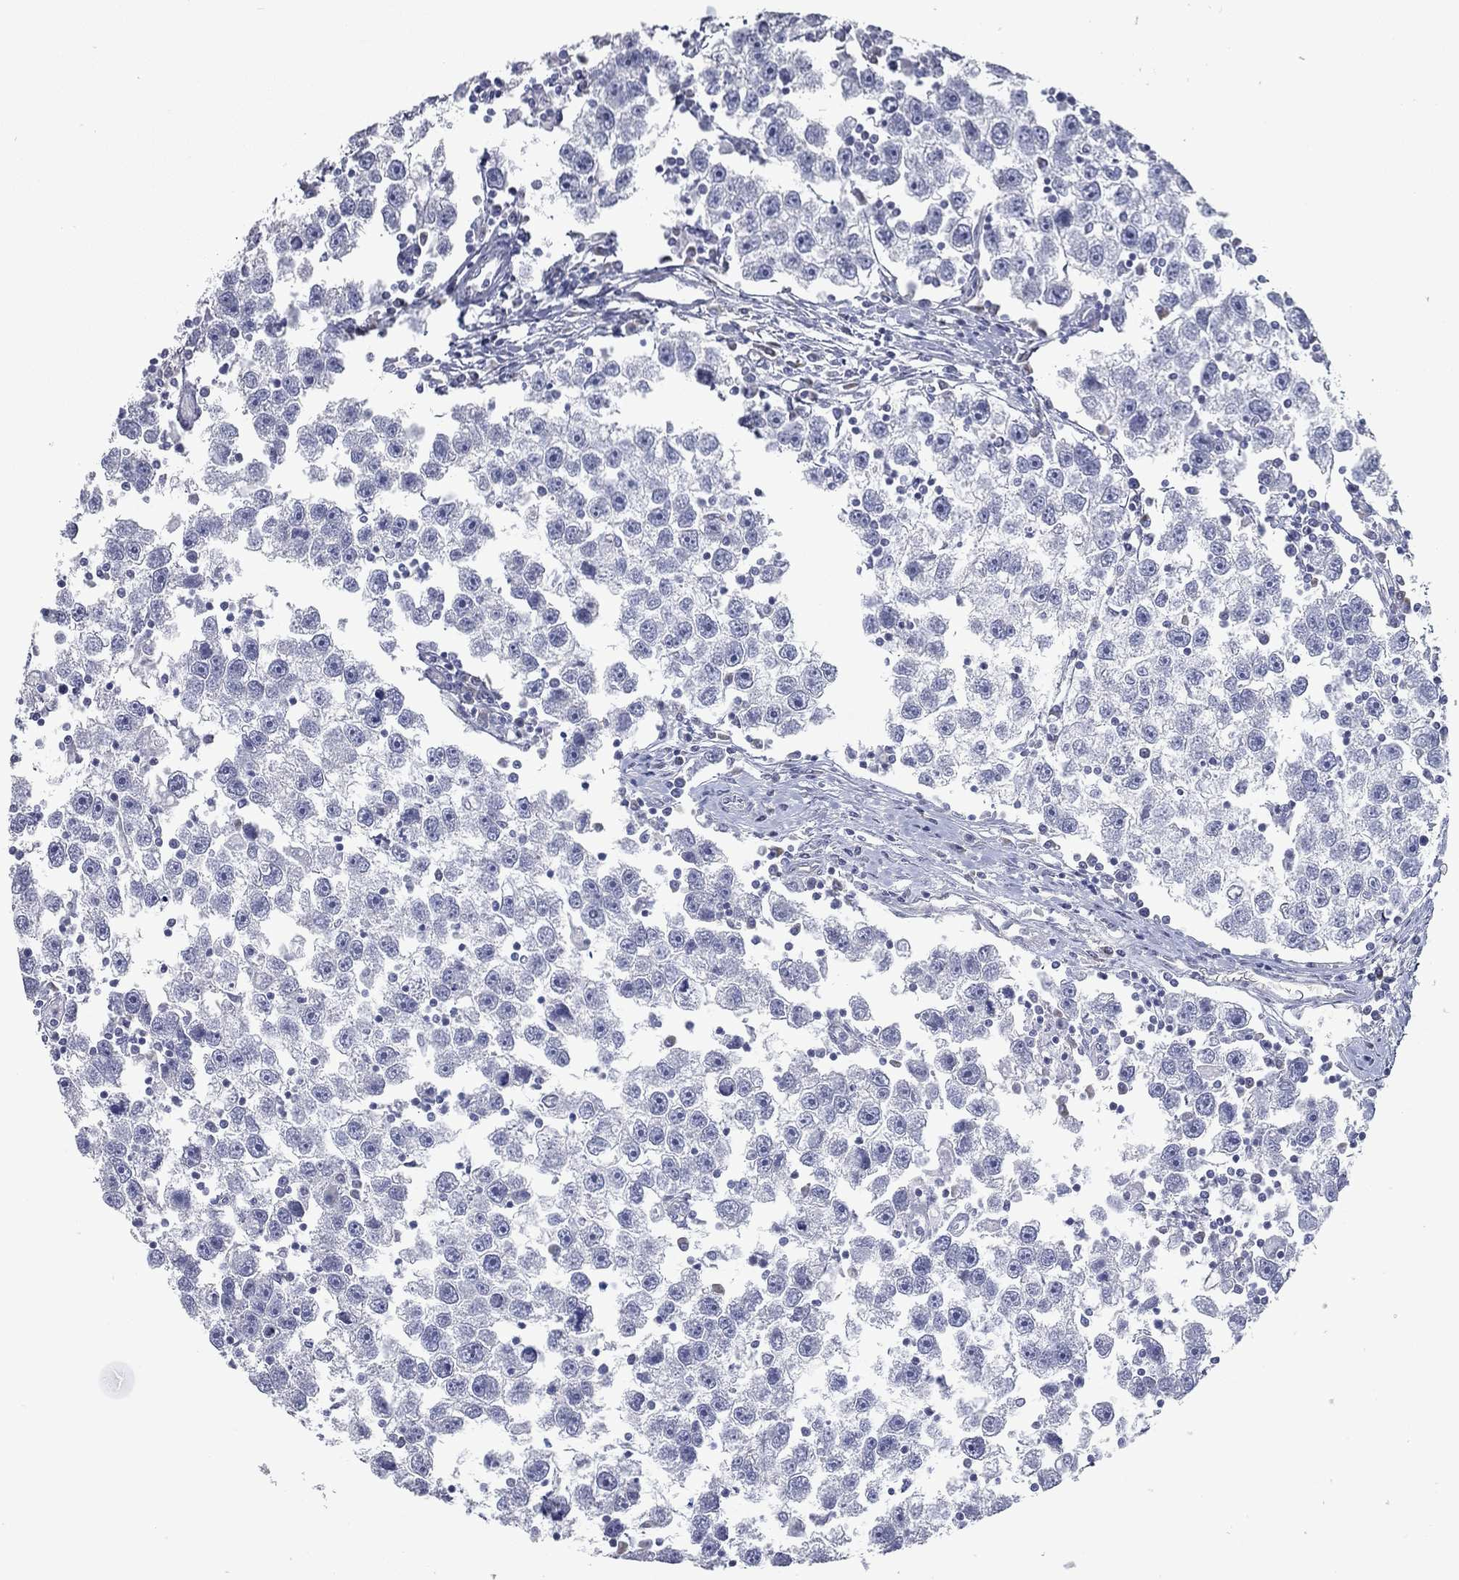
{"staining": {"intensity": "negative", "quantity": "none", "location": "none"}, "tissue": "testis cancer", "cell_type": "Tumor cells", "image_type": "cancer", "snomed": [{"axis": "morphology", "description": "Seminoma, NOS"}, {"axis": "topography", "description": "Testis"}], "caption": "Tumor cells are negative for protein expression in human testis seminoma.", "gene": "TAC1", "patient": {"sex": "male", "age": 30}}